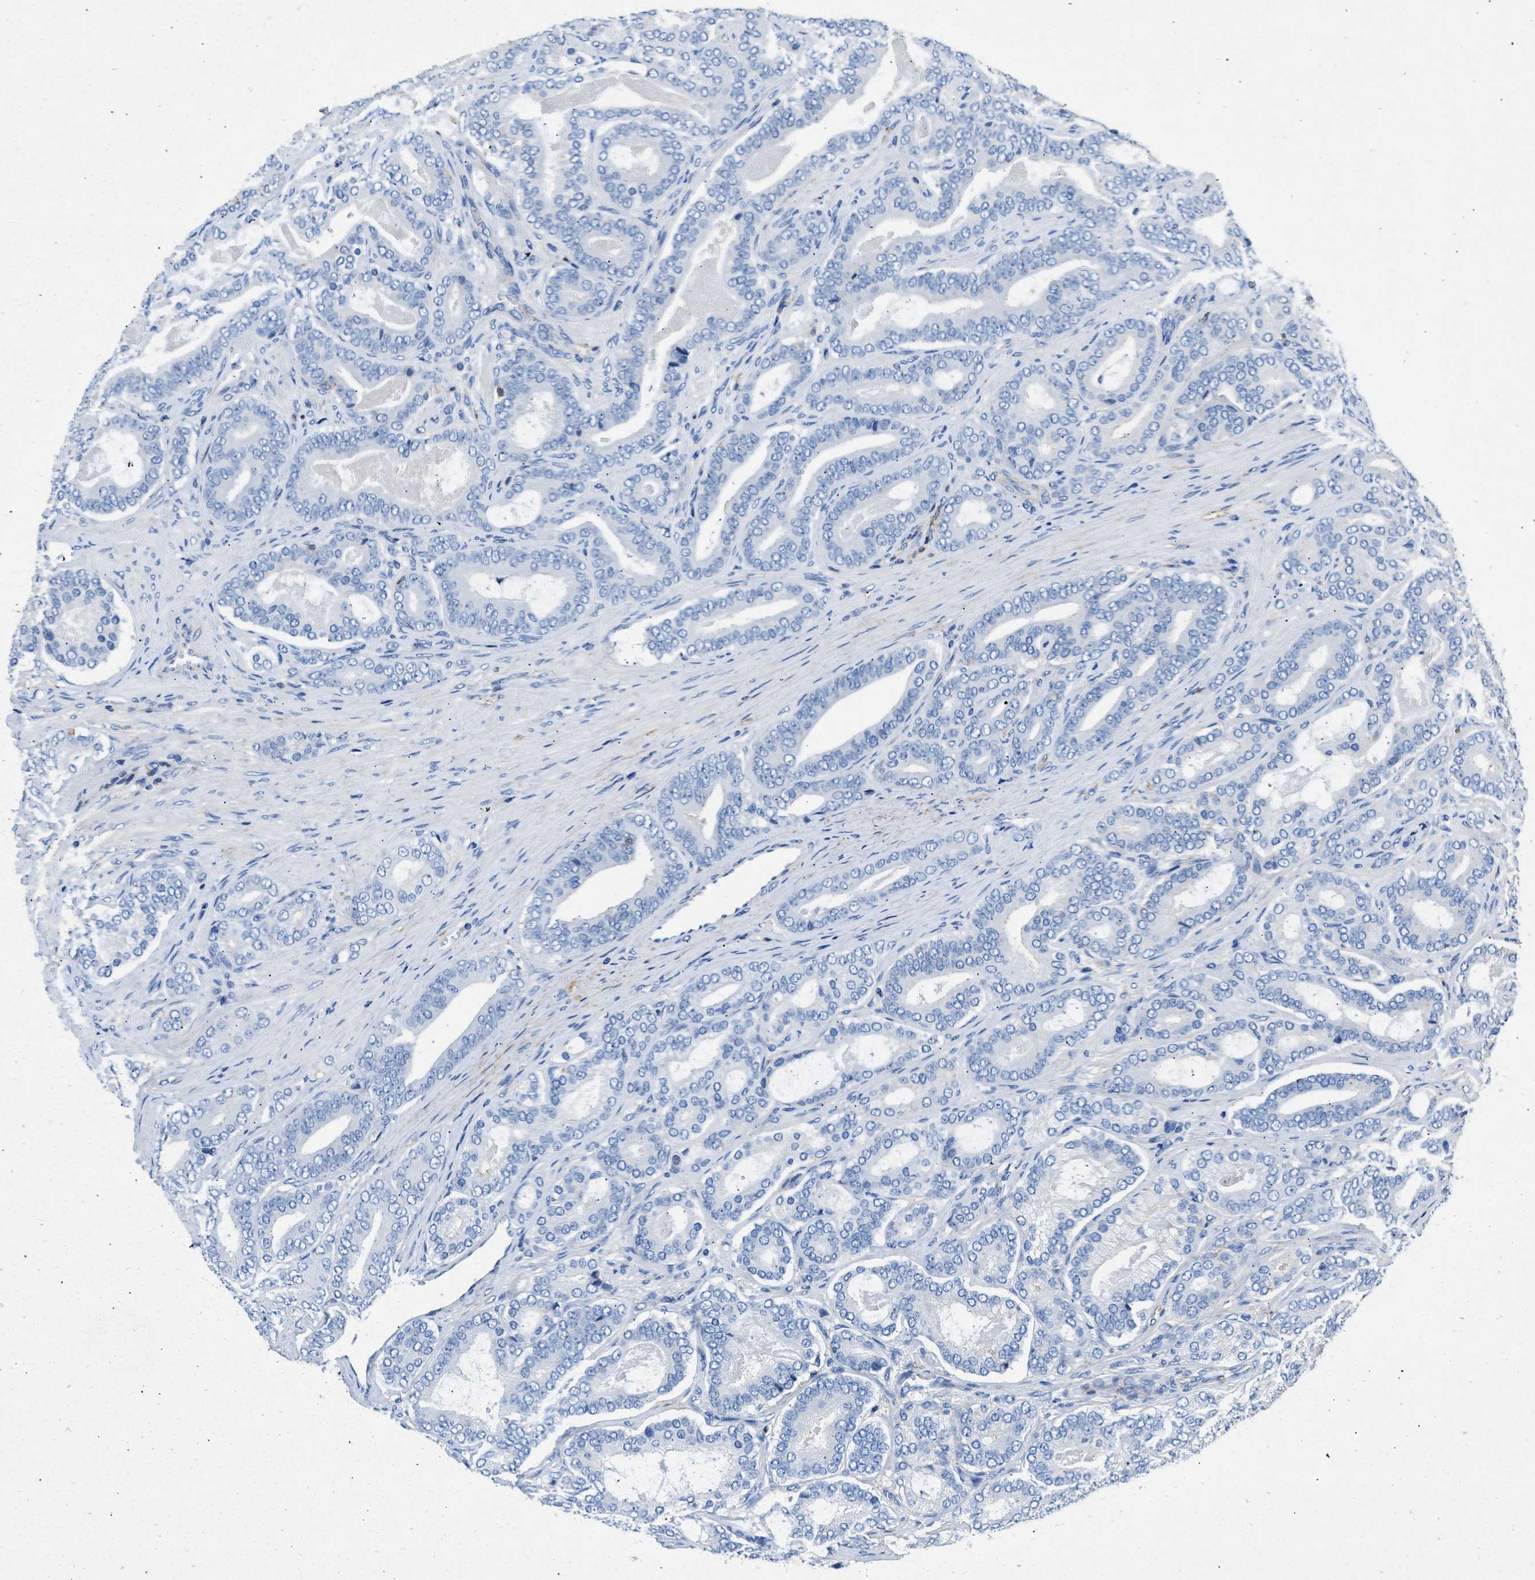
{"staining": {"intensity": "negative", "quantity": "none", "location": "none"}, "tissue": "prostate cancer", "cell_type": "Tumor cells", "image_type": "cancer", "snomed": [{"axis": "morphology", "description": "Adenocarcinoma, High grade"}, {"axis": "topography", "description": "Prostate"}], "caption": "A histopathology image of human prostate cancer (high-grade adenocarcinoma) is negative for staining in tumor cells.", "gene": "KCNQ4", "patient": {"sex": "male", "age": 60}}